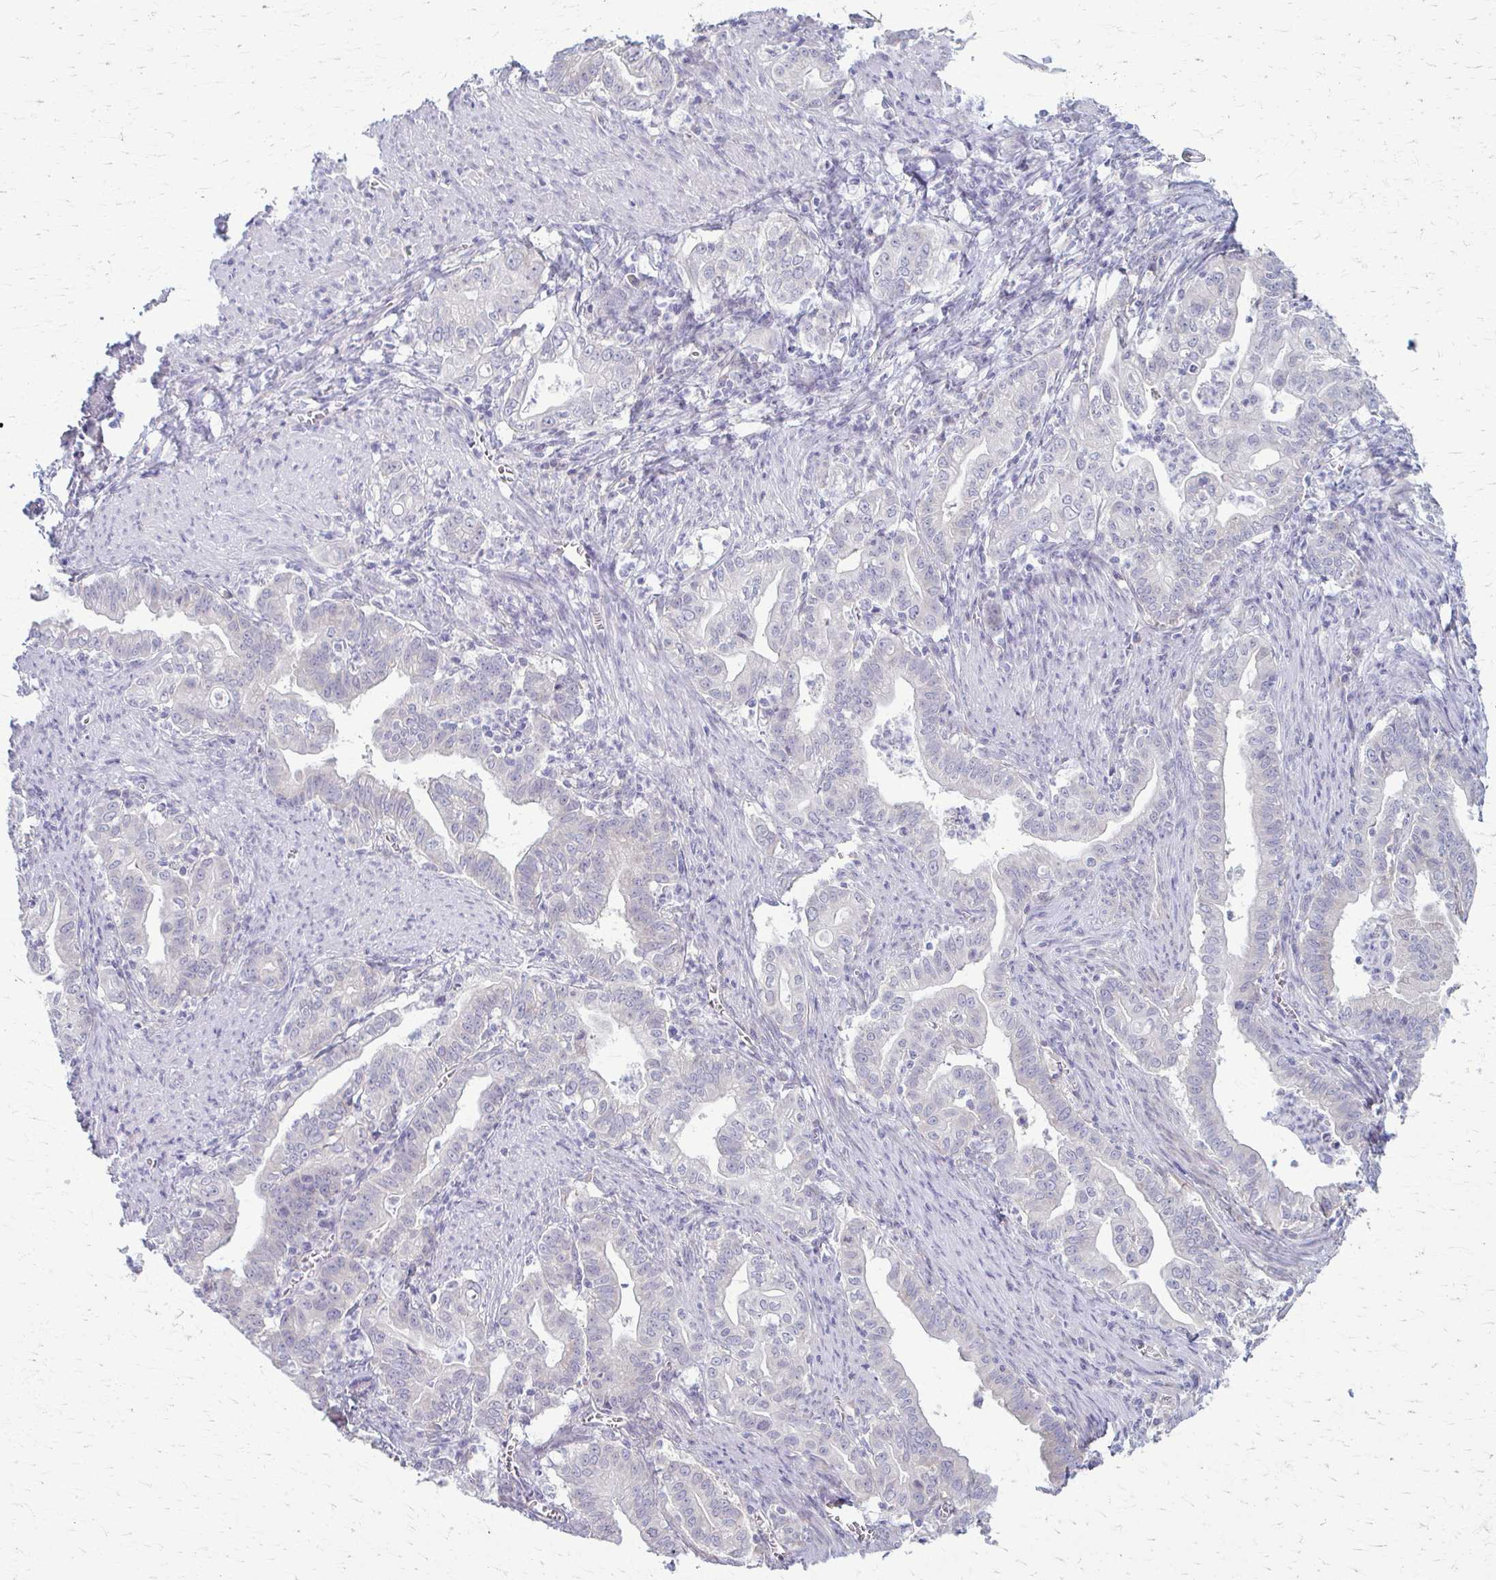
{"staining": {"intensity": "negative", "quantity": "none", "location": "none"}, "tissue": "stomach cancer", "cell_type": "Tumor cells", "image_type": "cancer", "snomed": [{"axis": "morphology", "description": "Adenocarcinoma, NOS"}, {"axis": "topography", "description": "Stomach, upper"}], "caption": "There is no significant staining in tumor cells of stomach cancer.", "gene": "PRKRA", "patient": {"sex": "female", "age": 79}}